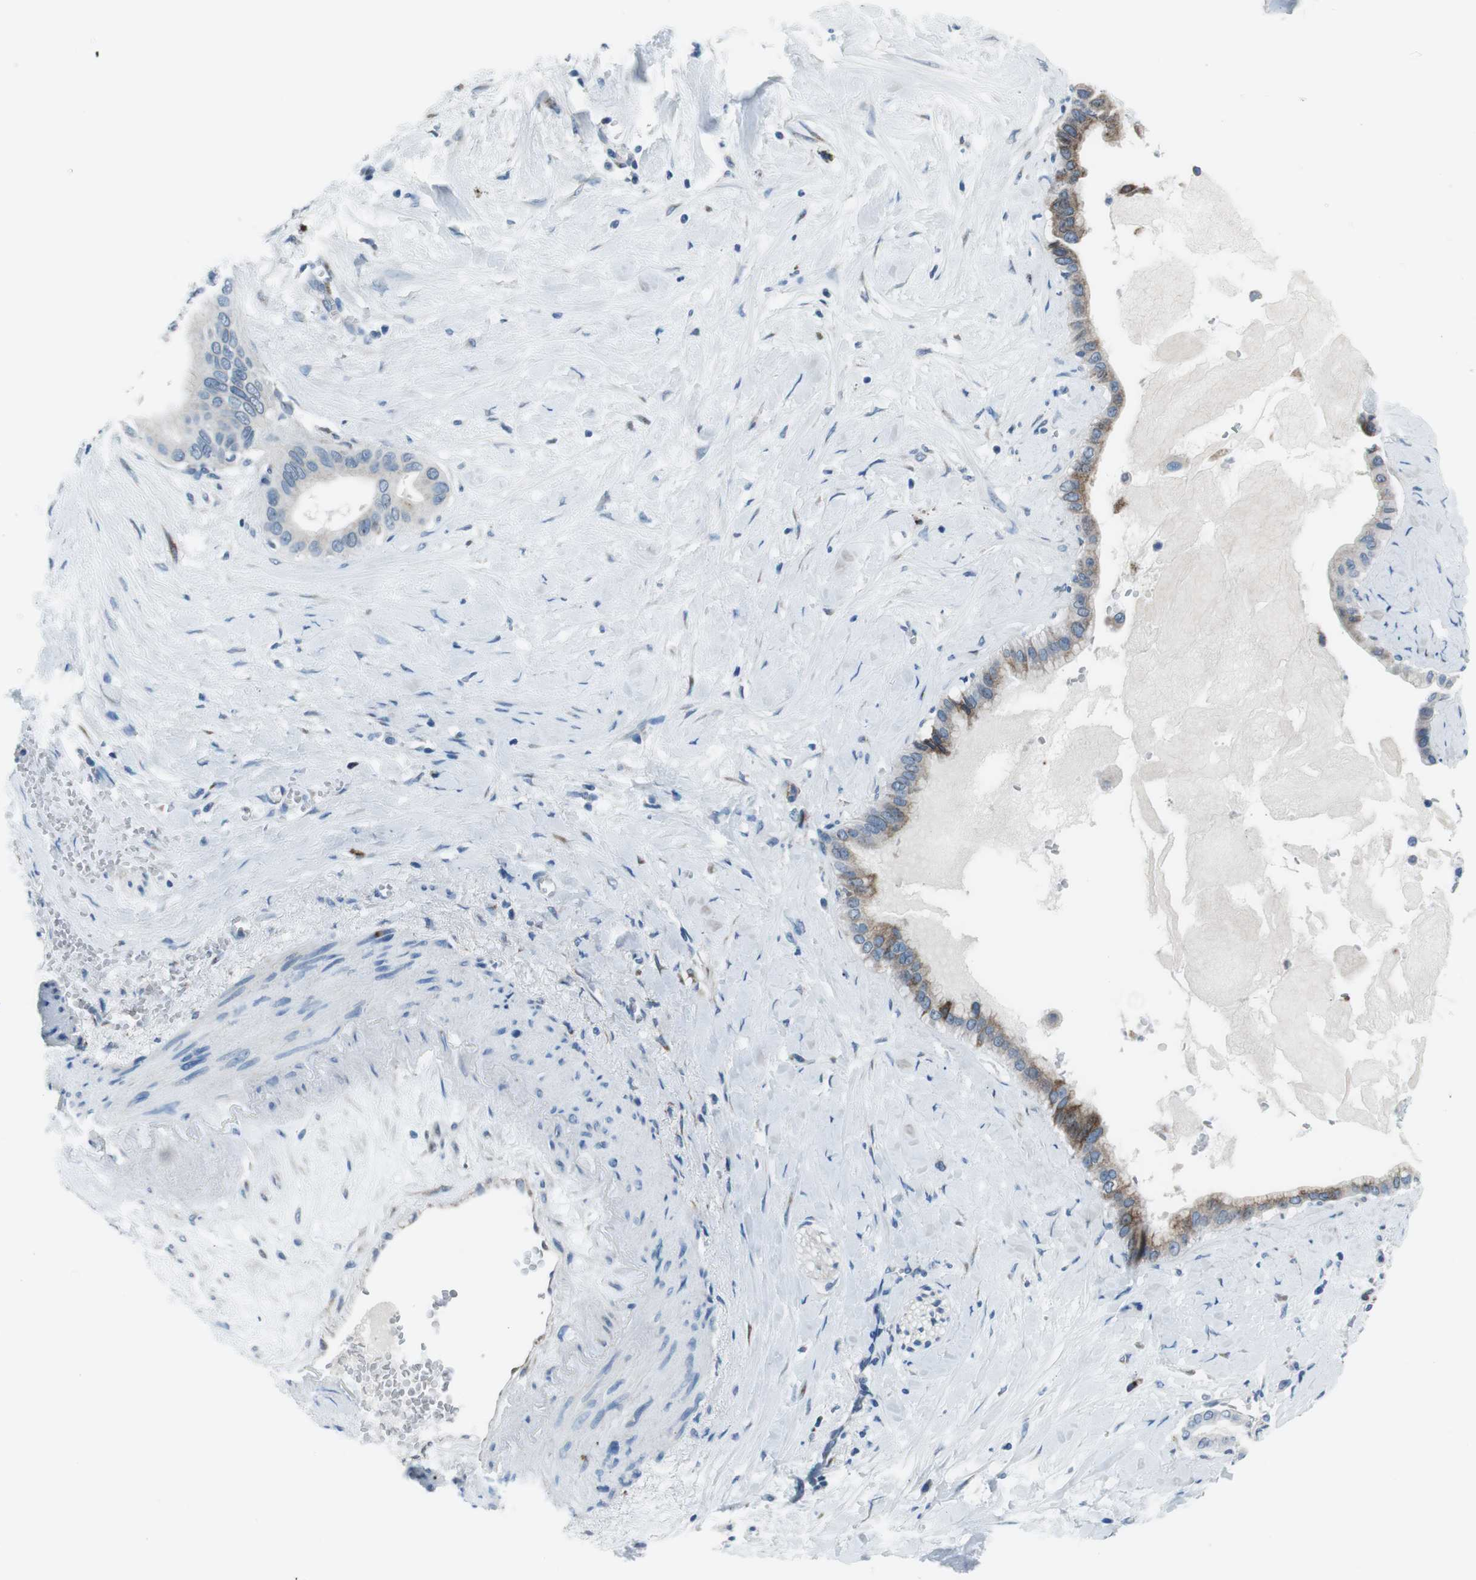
{"staining": {"intensity": "negative", "quantity": "none", "location": "none"}, "tissue": "pancreatic cancer", "cell_type": "Tumor cells", "image_type": "cancer", "snomed": [{"axis": "morphology", "description": "Adenocarcinoma, NOS"}, {"axis": "topography", "description": "Pancreas"}], "caption": "Immunohistochemistry (IHC) of human pancreatic cancer (adenocarcinoma) displays no positivity in tumor cells.", "gene": "NUCB2", "patient": {"sex": "male", "age": 55}}